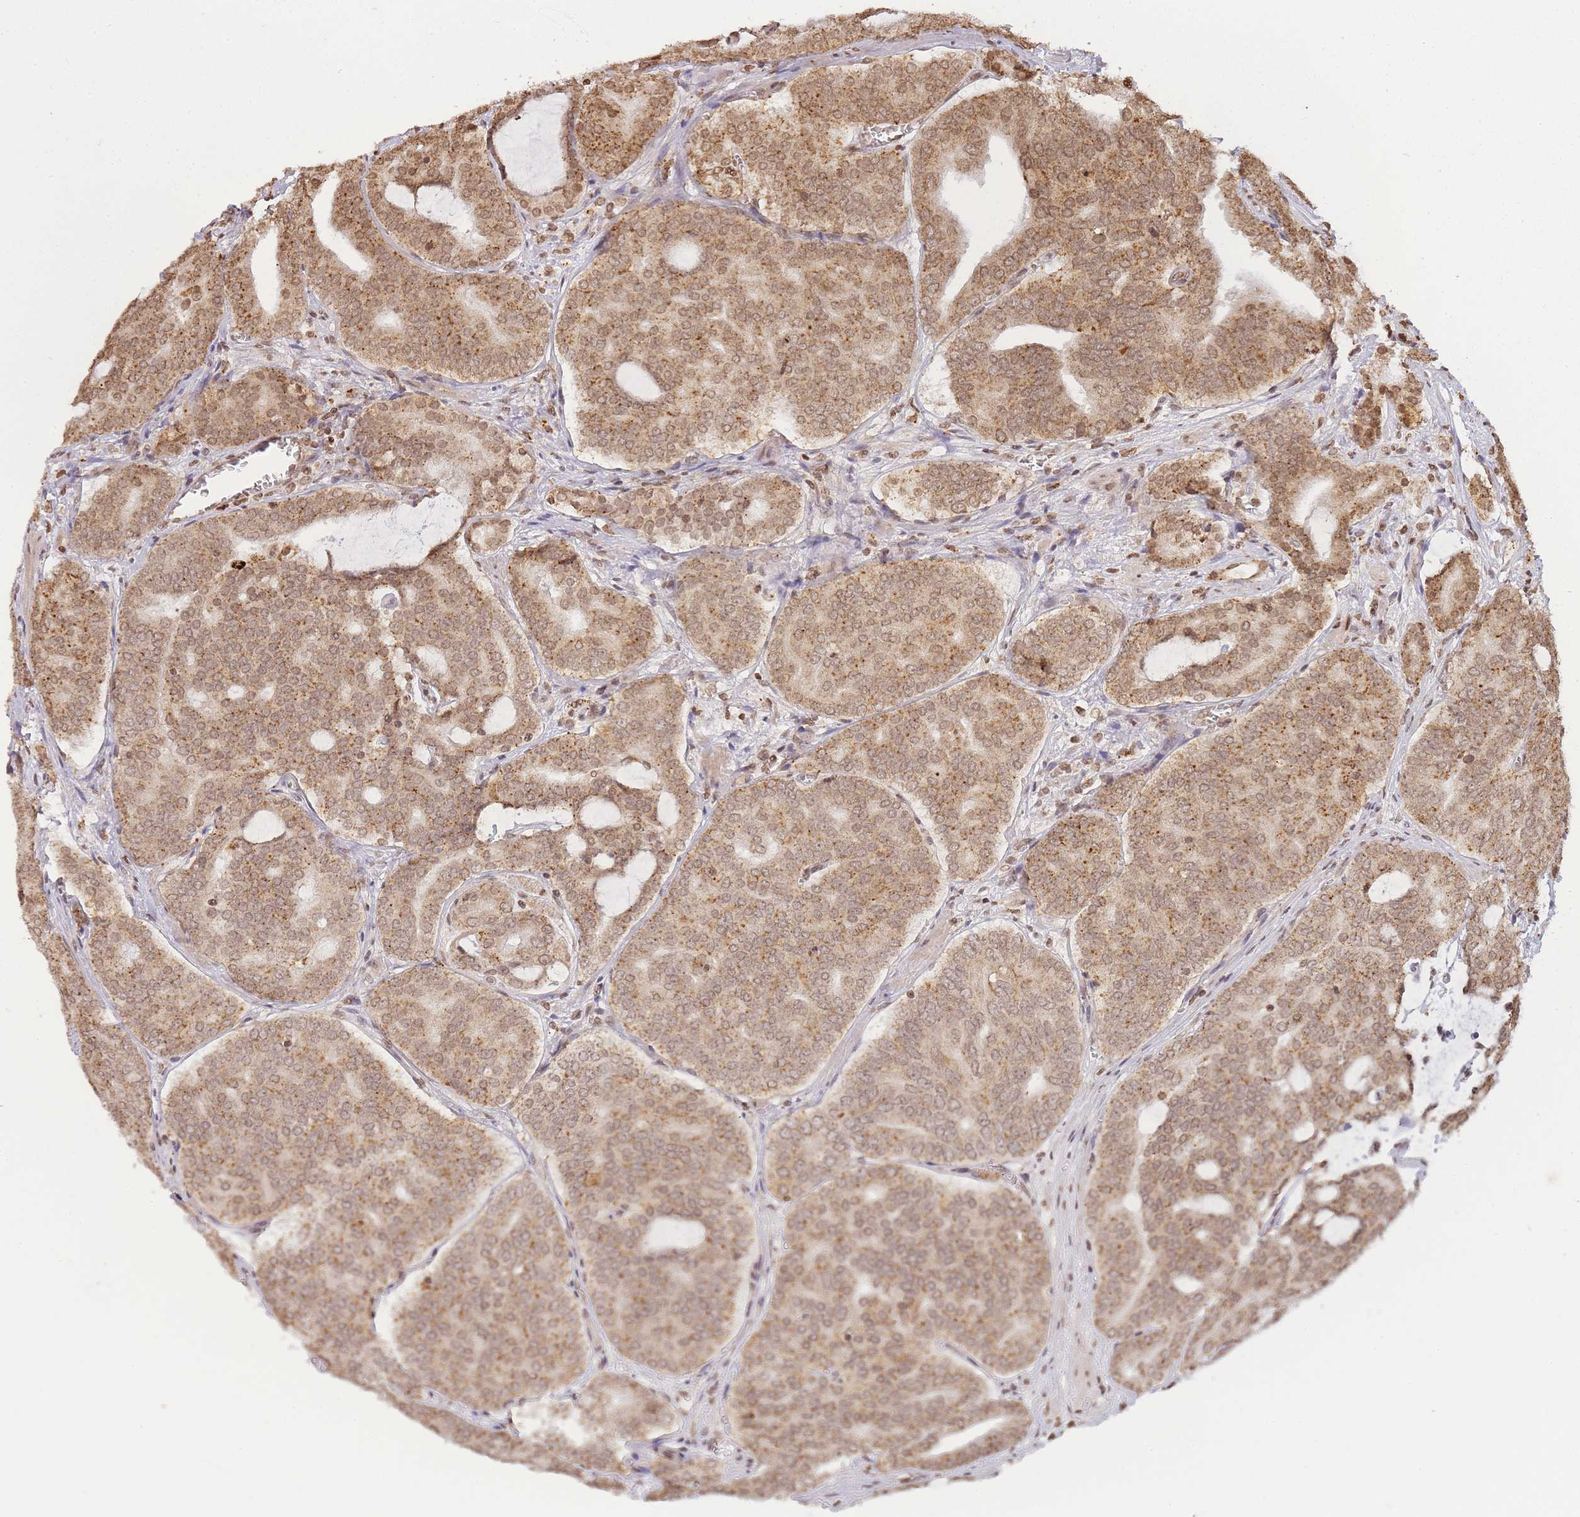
{"staining": {"intensity": "moderate", "quantity": ">75%", "location": "cytoplasmic/membranous,nuclear"}, "tissue": "prostate cancer", "cell_type": "Tumor cells", "image_type": "cancer", "snomed": [{"axis": "morphology", "description": "Adenocarcinoma, High grade"}, {"axis": "topography", "description": "Prostate"}], "caption": "Human prostate cancer stained for a protein (brown) exhibits moderate cytoplasmic/membranous and nuclear positive staining in about >75% of tumor cells.", "gene": "WWTR1", "patient": {"sex": "male", "age": 55}}